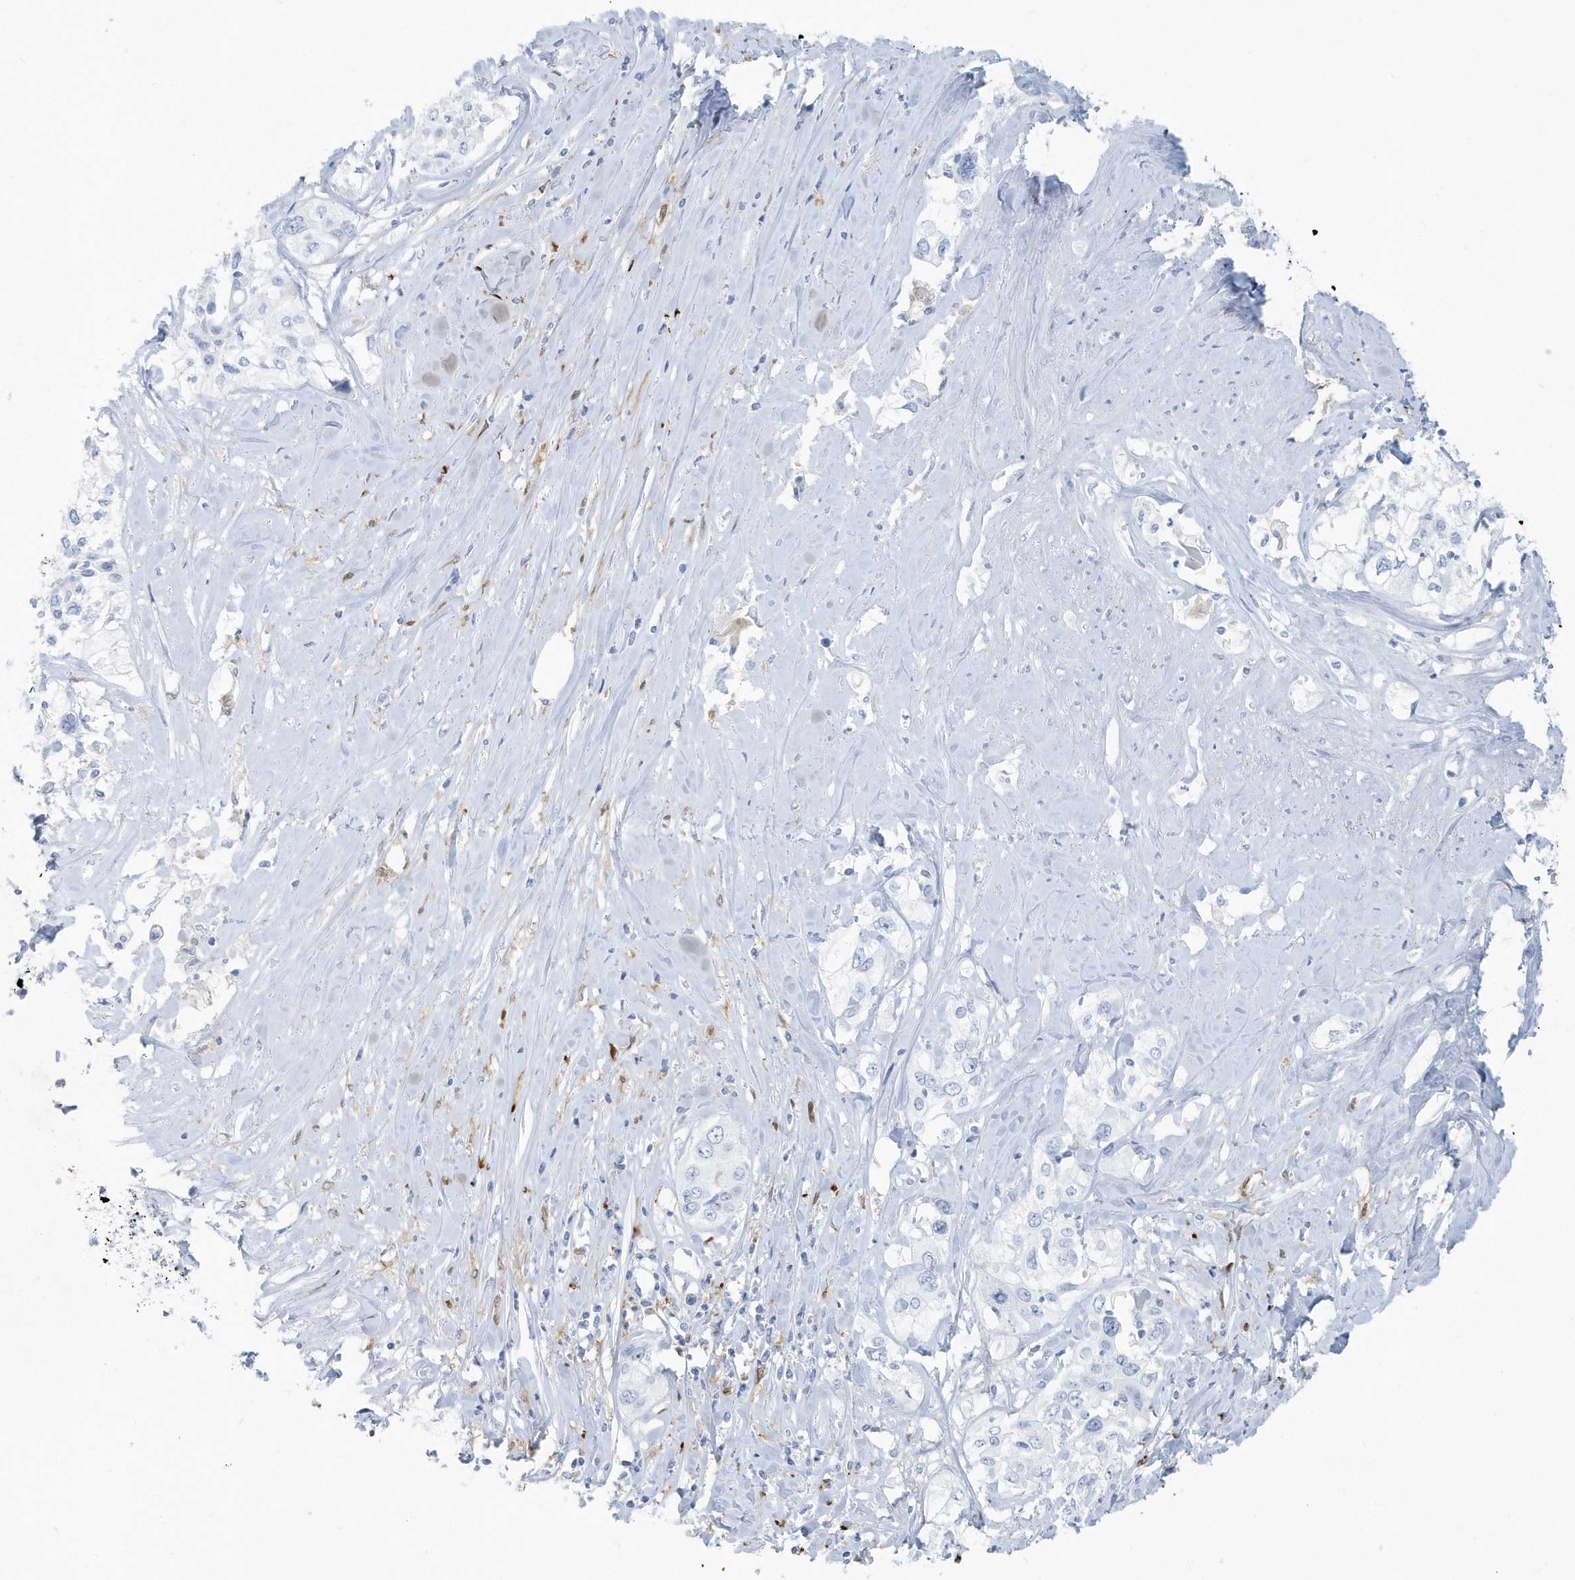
{"staining": {"intensity": "negative", "quantity": "none", "location": "none"}, "tissue": "cervical cancer", "cell_type": "Tumor cells", "image_type": "cancer", "snomed": [{"axis": "morphology", "description": "Squamous cell carcinoma, NOS"}, {"axis": "topography", "description": "Cervix"}], "caption": "Immunohistochemistry image of neoplastic tissue: human cervical cancer (squamous cell carcinoma) stained with DAB exhibits no significant protein positivity in tumor cells.", "gene": "FAM98A", "patient": {"sex": "female", "age": 31}}